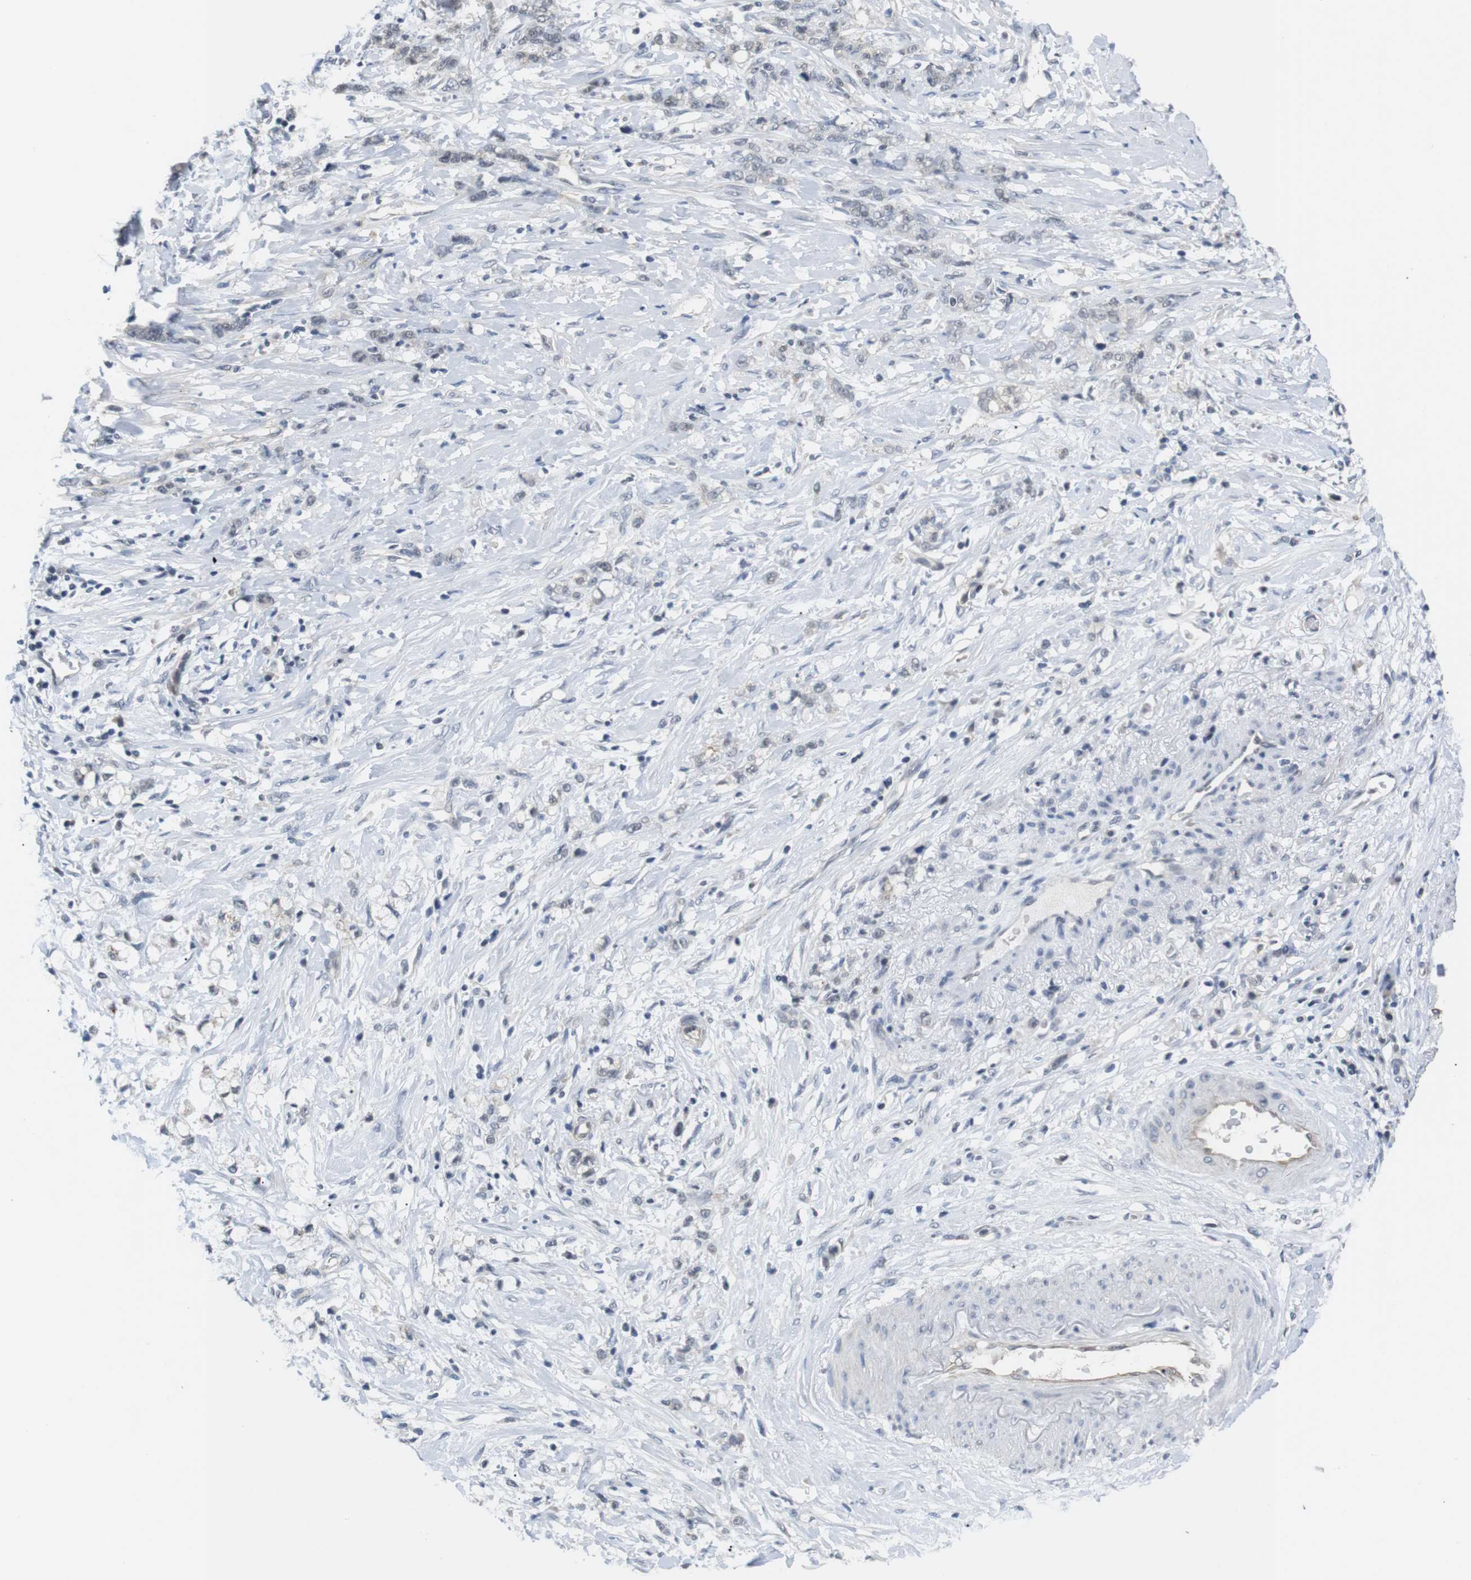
{"staining": {"intensity": "negative", "quantity": "none", "location": "none"}, "tissue": "stomach cancer", "cell_type": "Tumor cells", "image_type": "cancer", "snomed": [{"axis": "morphology", "description": "Adenocarcinoma, NOS"}, {"axis": "topography", "description": "Stomach, lower"}], "caption": "Image shows no protein expression in tumor cells of adenocarcinoma (stomach) tissue. (DAB (3,3'-diaminobenzidine) immunohistochemistry (IHC) with hematoxylin counter stain).", "gene": "NECTIN1", "patient": {"sex": "male", "age": 88}}